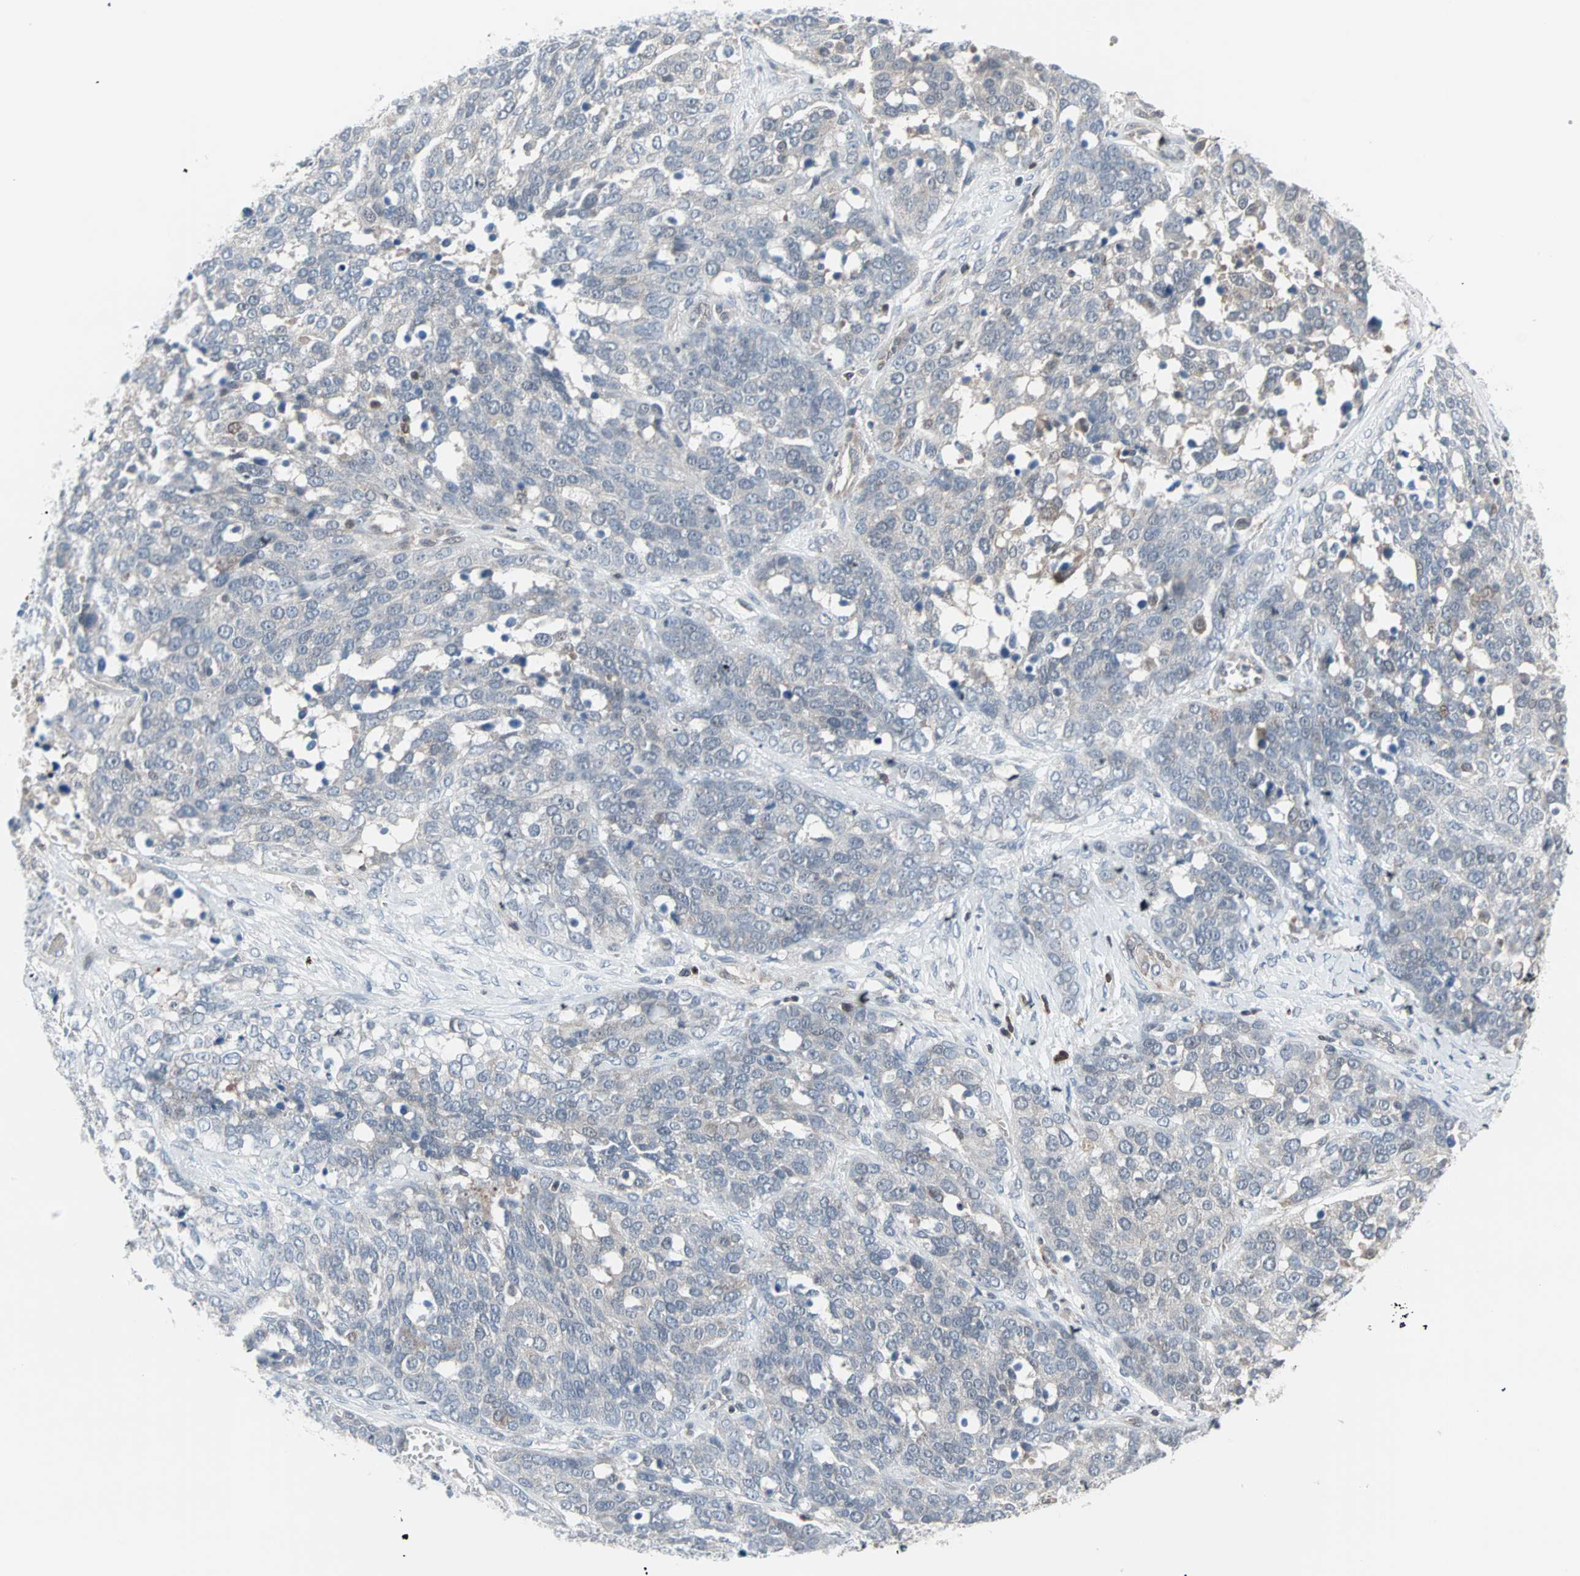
{"staining": {"intensity": "negative", "quantity": "none", "location": "none"}, "tissue": "ovarian cancer", "cell_type": "Tumor cells", "image_type": "cancer", "snomed": [{"axis": "morphology", "description": "Cystadenocarcinoma, serous, NOS"}, {"axis": "topography", "description": "Ovary"}], "caption": "Immunohistochemical staining of serous cystadenocarcinoma (ovarian) exhibits no significant positivity in tumor cells.", "gene": "CASP3", "patient": {"sex": "female", "age": 44}}